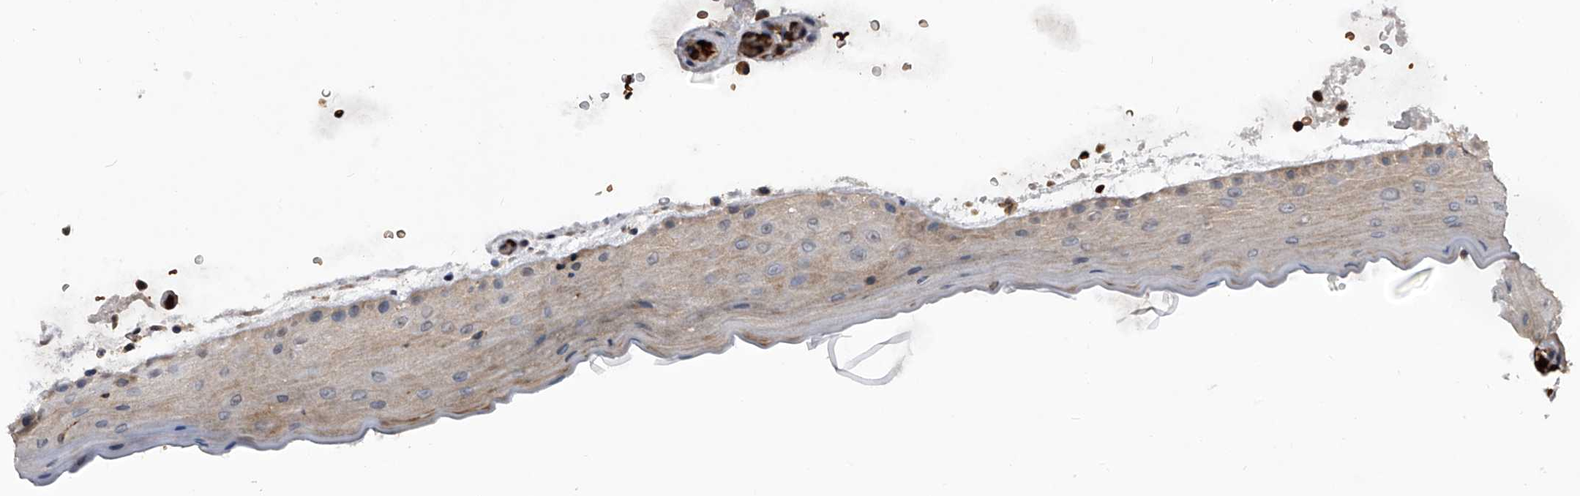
{"staining": {"intensity": "moderate", "quantity": "25%-75%", "location": "cytoplasmic/membranous"}, "tissue": "oral mucosa", "cell_type": "Squamous epithelial cells", "image_type": "normal", "snomed": [{"axis": "morphology", "description": "Normal tissue, NOS"}, {"axis": "topography", "description": "Oral tissue"}], "caption": "Benign oral mucosa was stained to show a protein in brown. There is medium levels of moderate cytoplasmic/membranous expression in about 25%-75% of squamous epithelial cells.", "gene": "ZNF30", "patient": {"sex": "male", "age": 13}}